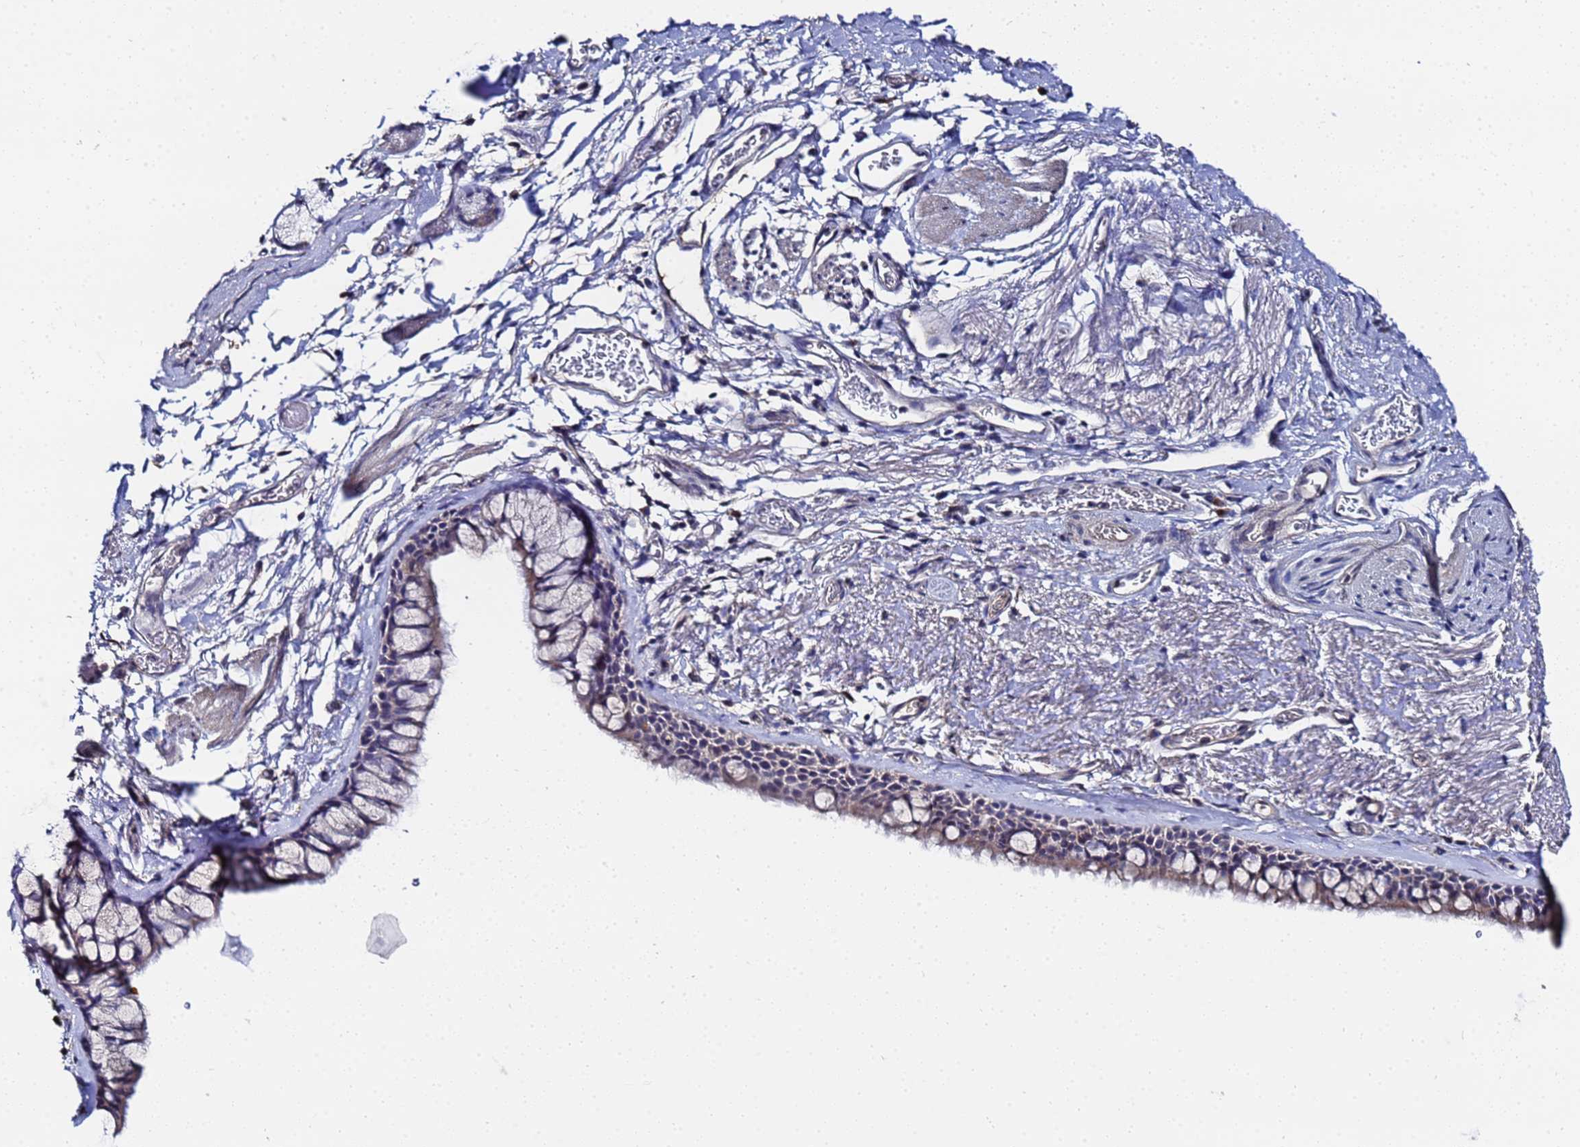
{"staining": {"intensity": "weak", "quantity": "25%-75%", "location": "cytoplasmic/membranous"}, "tissue": "bronchus", "cell_type": "Respiratory epithelial cells", "image_type": "normal", "snomed": [{"axis": "morphology", "description": "Normal tissue, NOS"}, {"axis": "topography", "description": "Bronchus"}], "caption": "Weak cytoplasmic/membranous expression for a protein is seen in about 25%-75% of respiratory epithelial cells of unremarkable bronchus using IHC.", "gene": "TCP10L", "patient": {"sex": "male", "age": 65}}